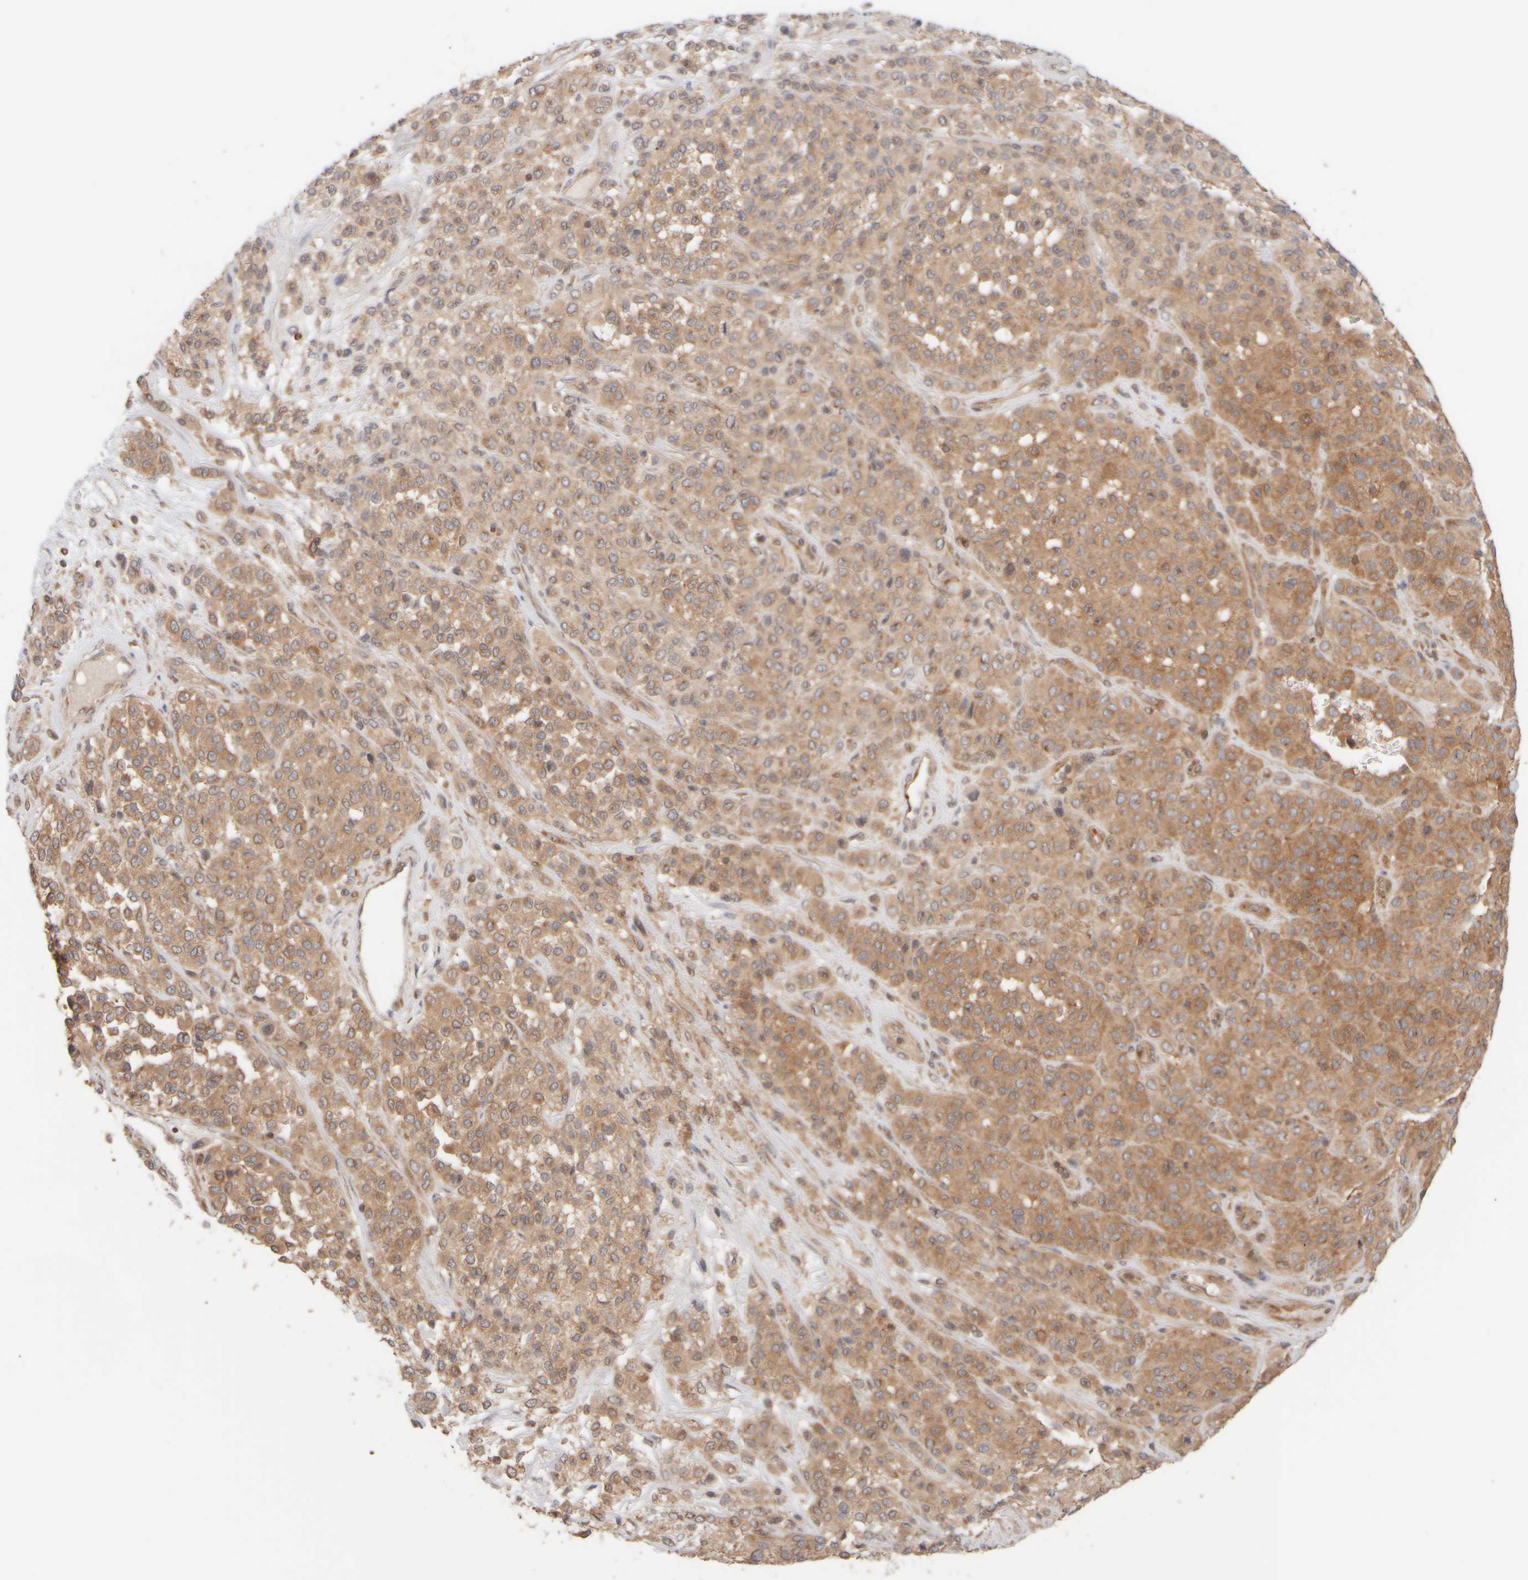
{"staining": {"intensity": "moderate", "quantity": ">75%", "location": "cytoplasmic/membranous"}, "tissue": "melanoma", "cell_type": "Tumor cells", "image_type": "cancer", "snomed": [{"axis": "morphology", "description": "Malignant melanoma, Metastatic site"}, {"axis": "topography", "description": "Pancreas"}], "caption": "Protein positivity by IHC reveals moderate cytoplasmic/membranous expression in approximately >75% of tumor cells in melanoma. (DAB (3,3'-diaminobenzidine) IHC, brown staining for protein, blue staining for nuclei).", "gene": "RABEP1", "patient": {"sex": "female", "age": 30}}